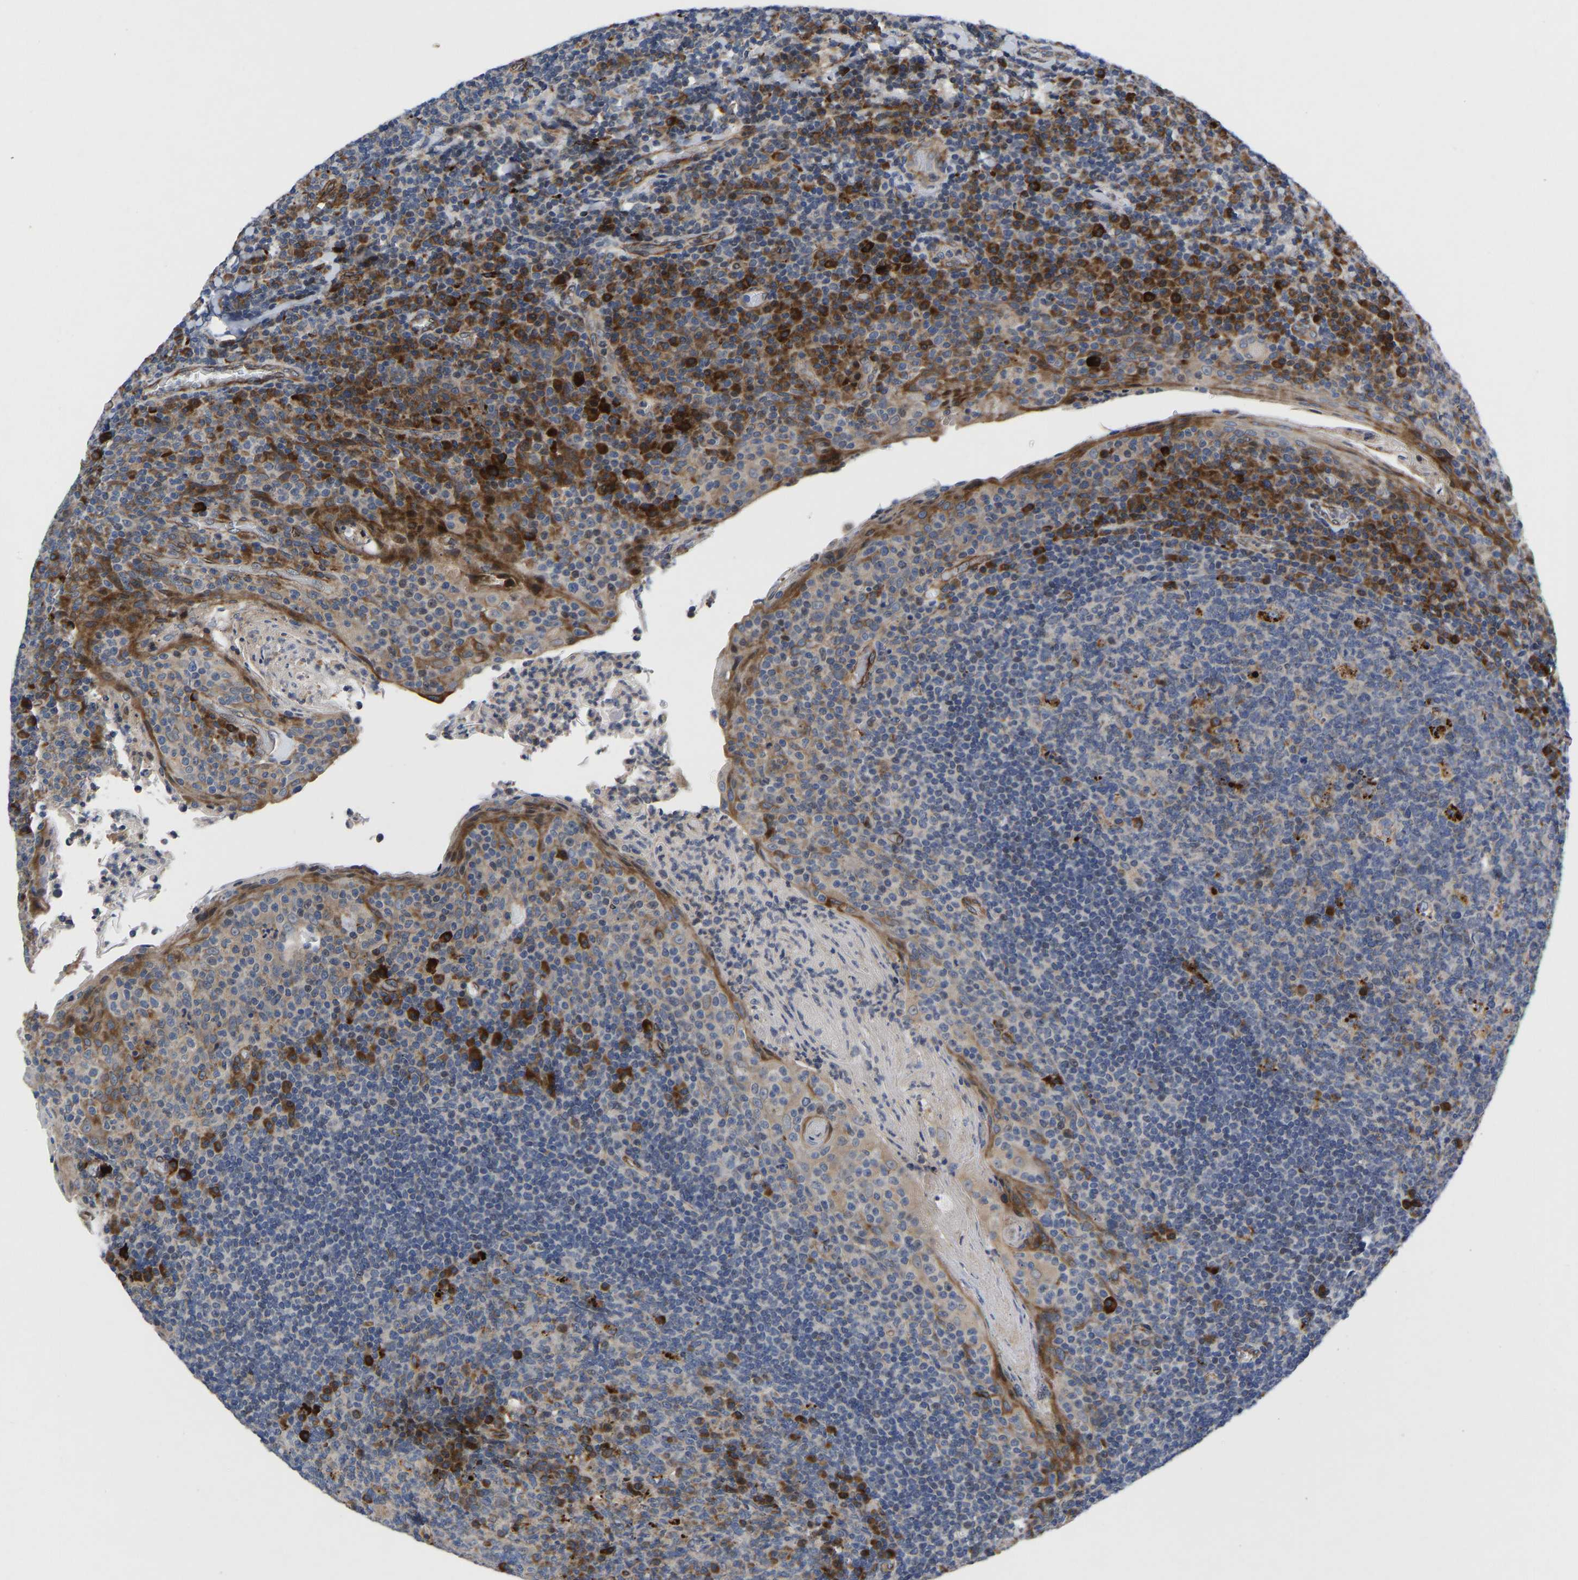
{"staining": {"intensity": "strong", "quantity": "<25%", "location": "cytoplasmic/membranous,nuclear"}, "tissue": "tonsil", "cell_type": "Germinal center cells", "image_type": "normal", "snomed": [{"axis": "morphology", "description": "Normal tissue, NOS"}, {"axis": "topography", "description": "Tonsil"}], "caption": "Strong cytoplasmic/membranous,nuclear protein positivity is appreciated in approximately <25% of germinal center cells in tonsil.", "gene": "TMEM38B", "patient": {"sex": "male", "age": 17}}